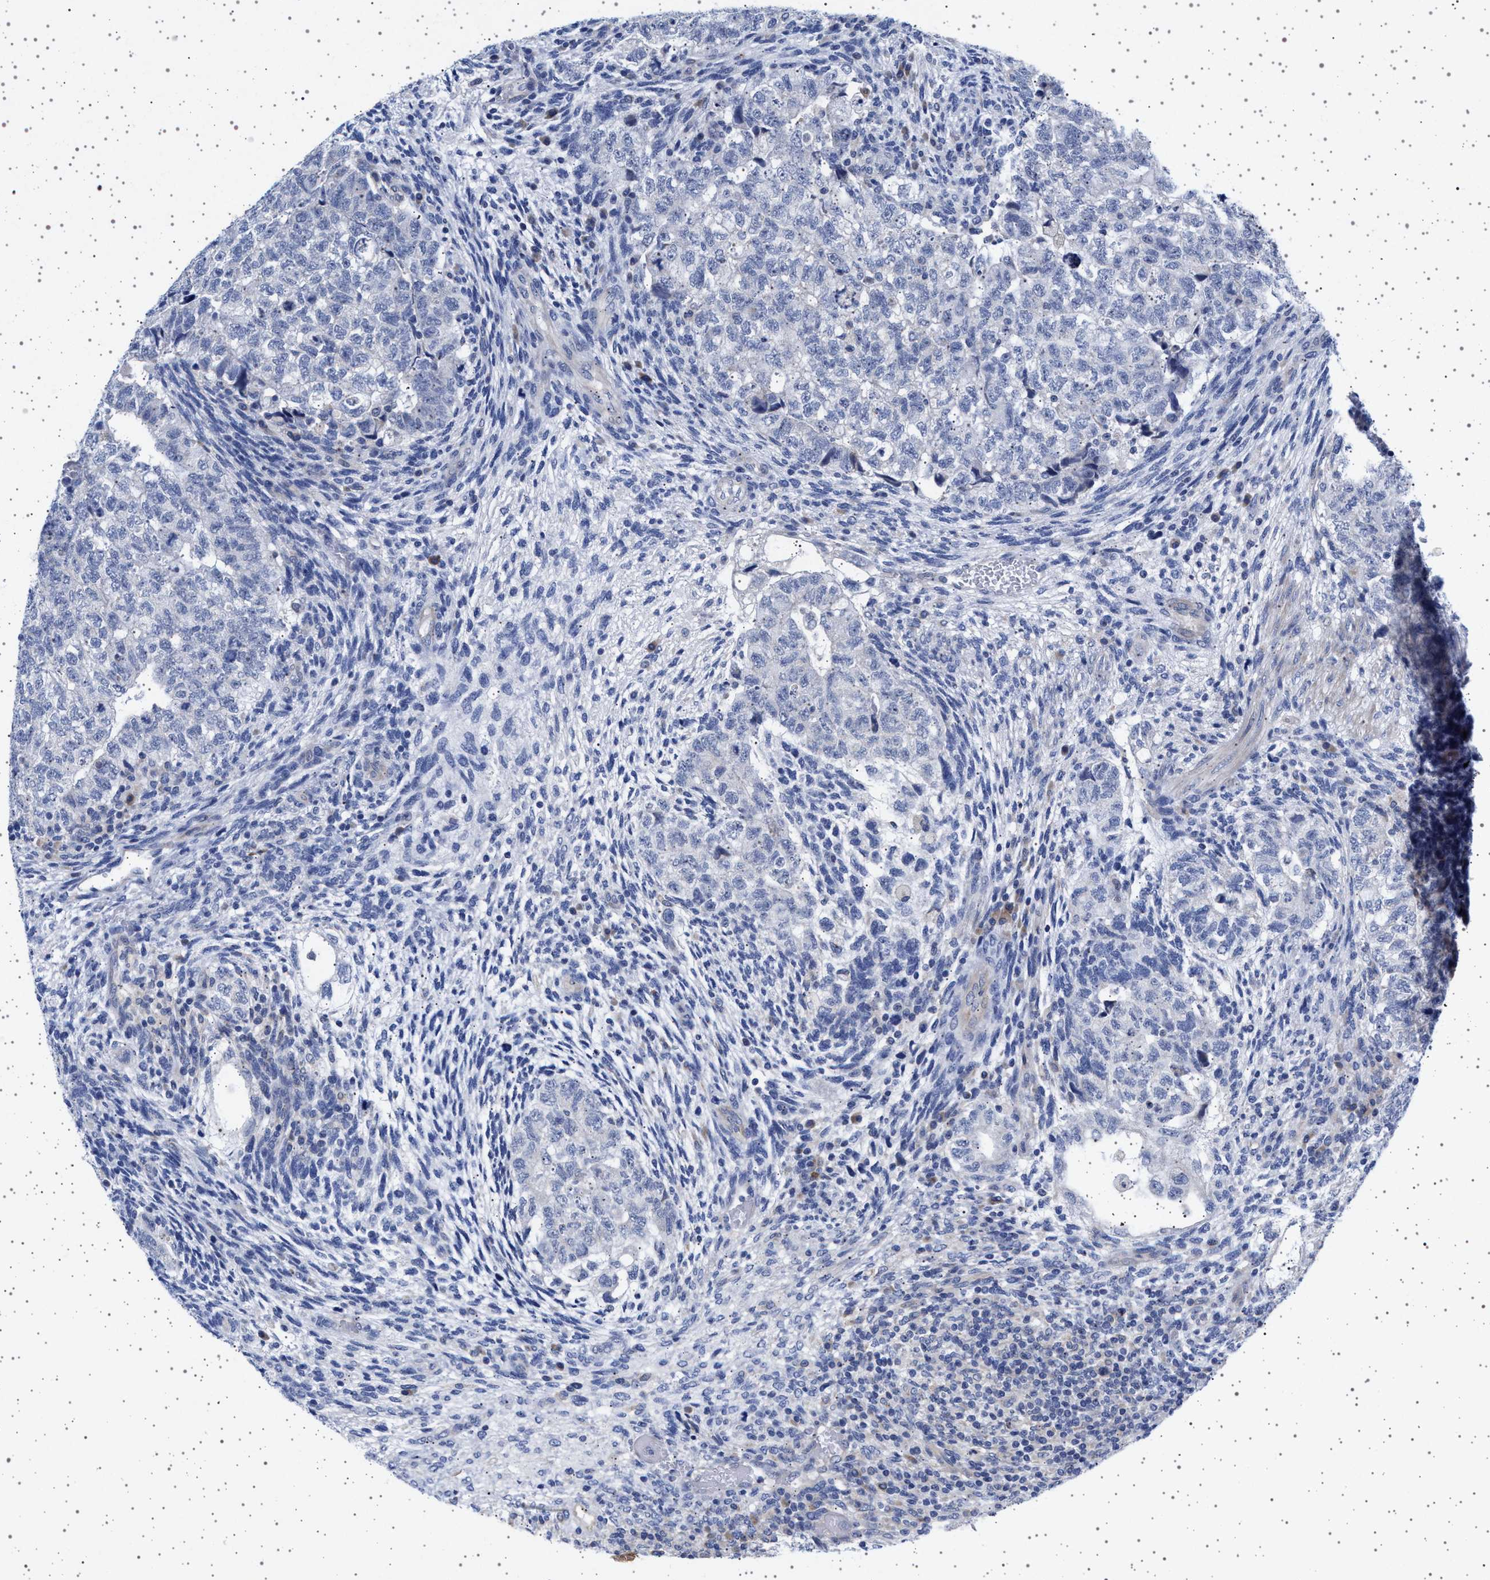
{"staining": {"intensity": "negative", "quantity": "none", "location": "none"}, "tissue": "testis cancer", "cell_type": "Tumor cells", "image_type": "cancer", "snomed": [{"axis": "morphology", "description": "Carcinoma, Embryonal, NOS"}, {"axis": "topography", "description": "Testis"}], "caption": "IHC photomicrograph of human testis cancer stained for a protein (brown), which shows no staining in tumor cells.", "gene": "TRMT10B", "patient": {"sex": "male", "age": 36}}